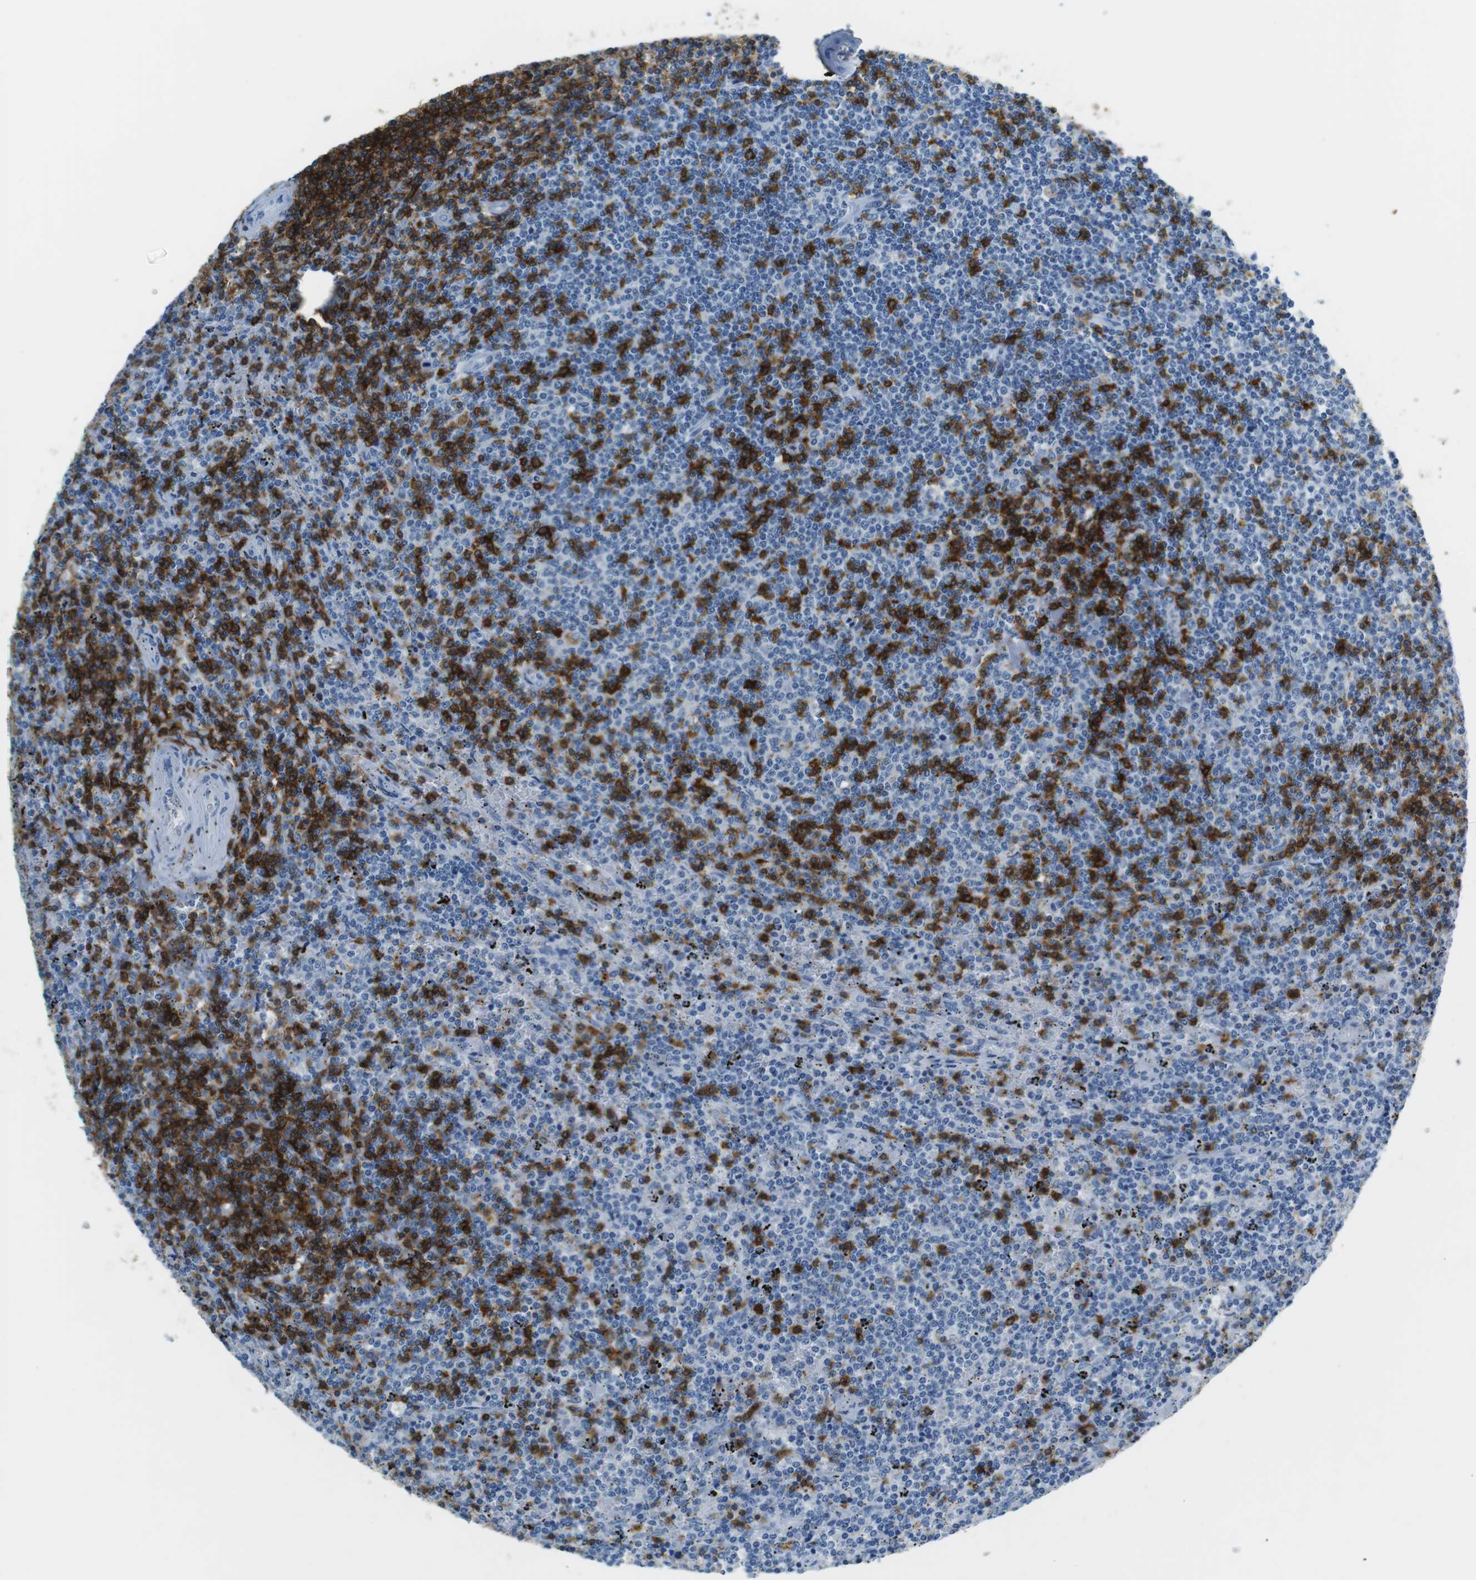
{"staining": {"intensity": "negative", "quantity": "none", "location": "none"}, "tissue": "lymphoma", "cell_type": "Tumor cells", "image_type": "cancer", "snomed": [{"axis": "morphology", "description": "Malignant lymphoma, non-Hodgkin's type, Low grade"}, {"axis": "topography", "description": "Spleen"}], "caption": "Histopathology image shows no protein staining in tumor cells of lymphoma tissue.", "gene": "LAT", "patient": {"sex": "female", "age": 50}}